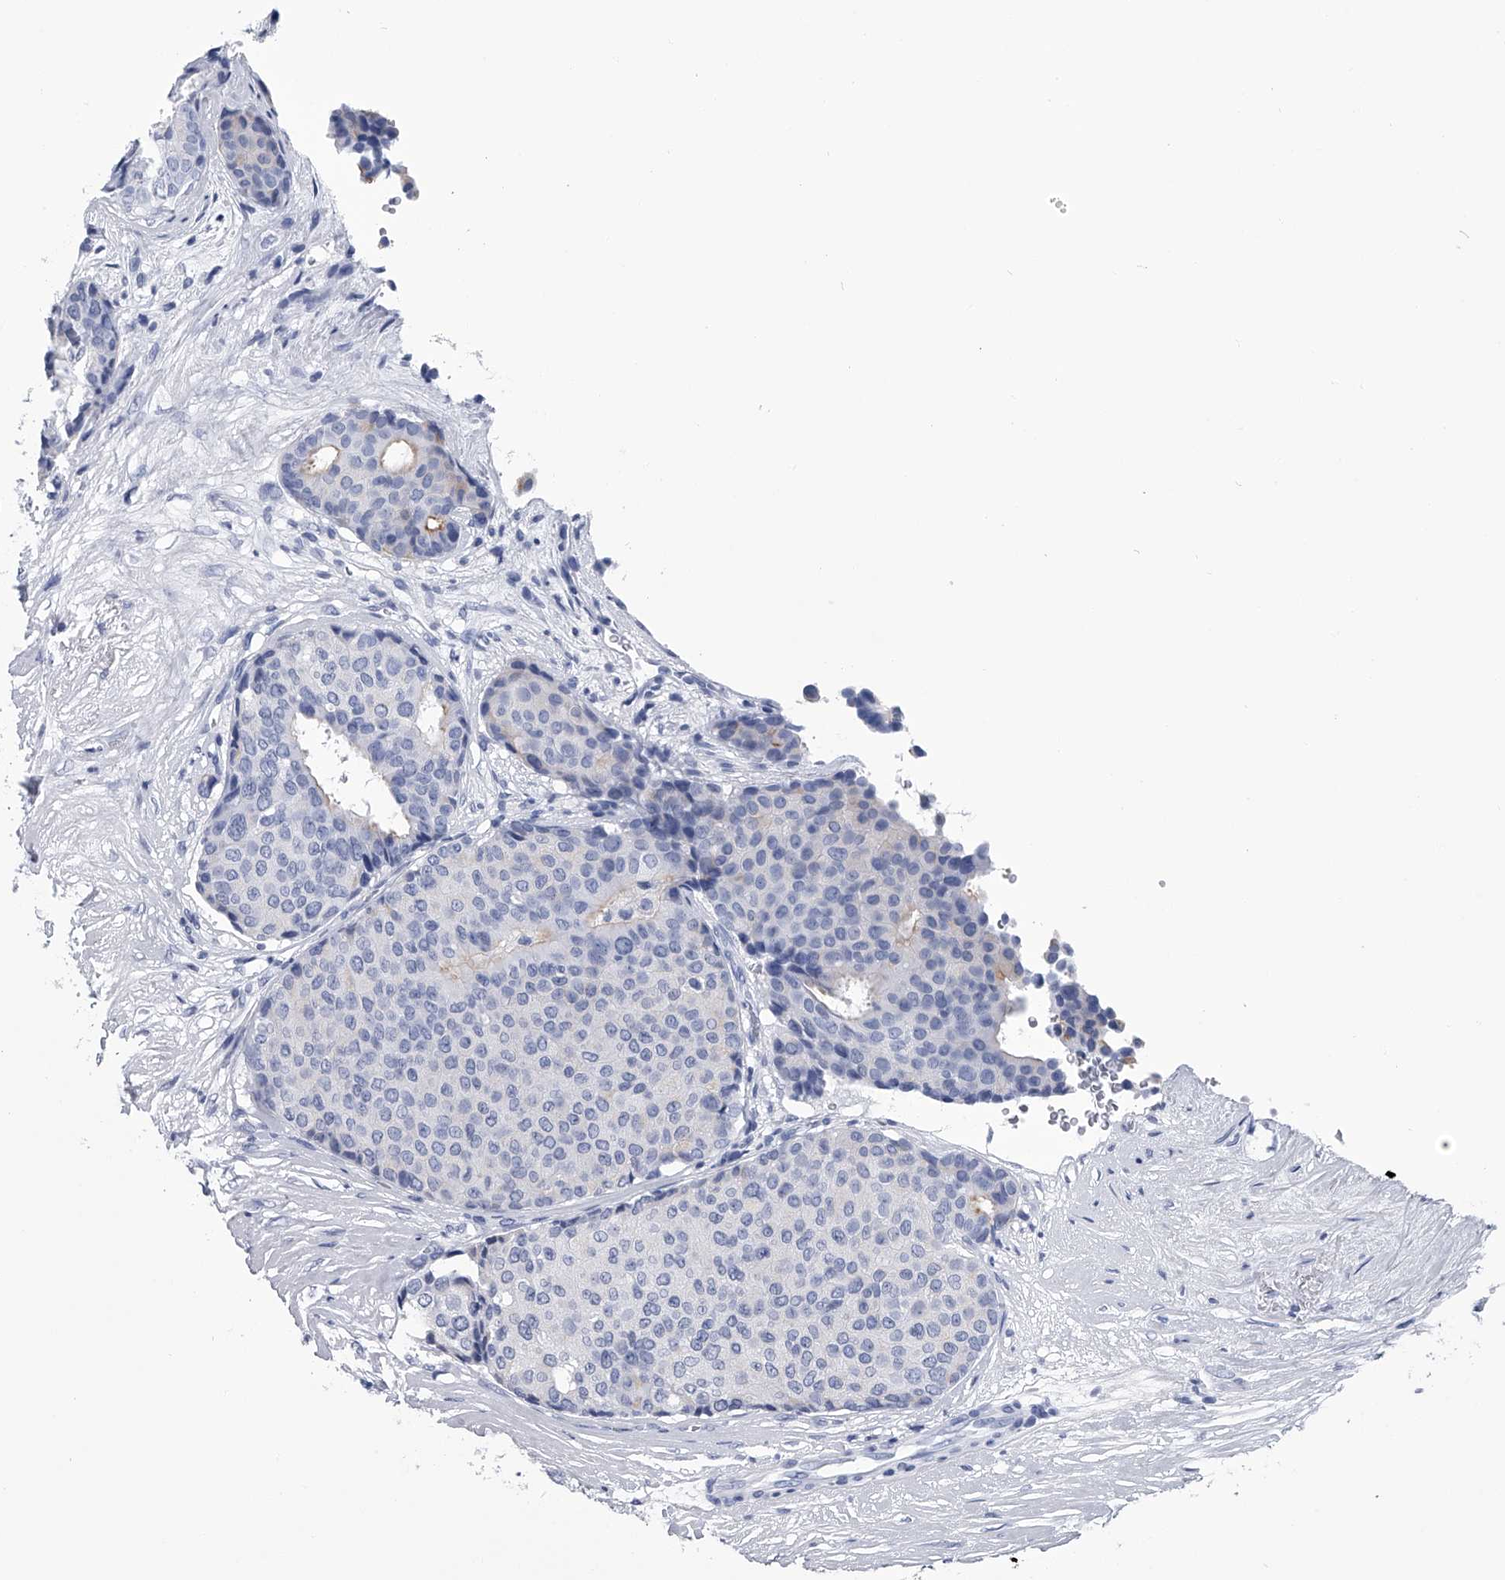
{"staining": {"intensity": "negative", "quantity": "none", "location": "none"}, "tissue": "breast cancer", "cell_type": "Tumor cells", "image_type": "cancer", "snomed": [{"axis": "morphology", "description": "Duct carcinoma"}, {"axis": "topography", "description": "Breast"}], "caption": "Breast cancer was stained to show a protein in brown. There is no significant staining in tumor cells.", "gene": "PDXK", "patient": {"sex": "female", "age": 75}}